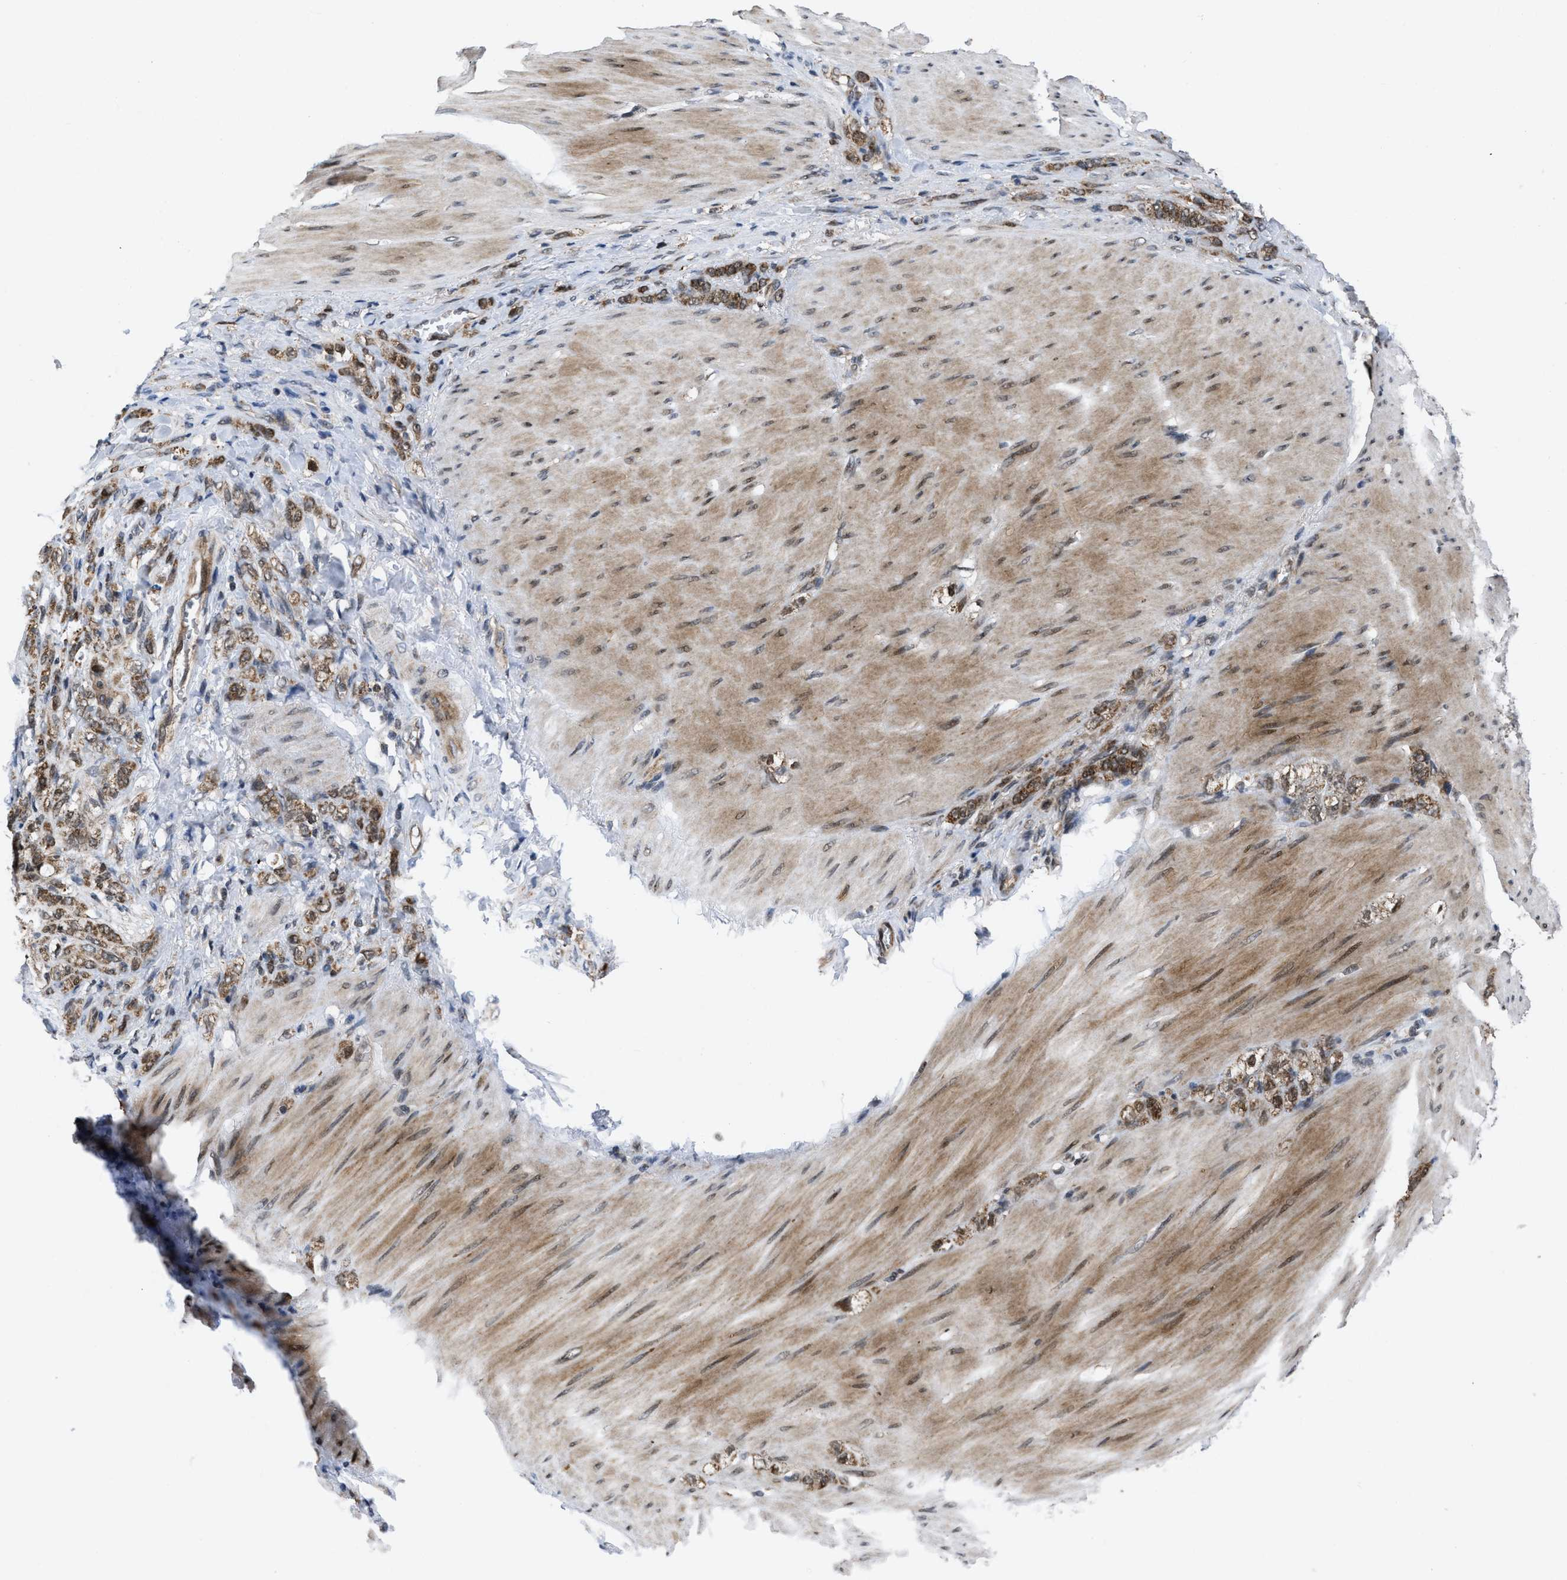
{"staining": {"intensity": "moderate", "quantity": ">75%", "location": "cytoplasmic/membranous,nuclear"}, "tissue": "stomach cancer", "cell_type": "Tumor cells", "image_type": "cancer", "snomed": [{"axis": "morphology", "description": "Normal tissue, NOS"}, {"axis": "morphology", "description": "Adenocarcinoma, NOS"}, {"axis": "topography", "description": "Stomach"}], "caption": "Brown immunohistochemical staining in human stomach cancer exhibits moderate cytoplasmic/membranous and nuclear expression in approximately >75% of tumor cells.", "gene": "ZNHIT1", "patient": {"sex": "male", "age": 82}}